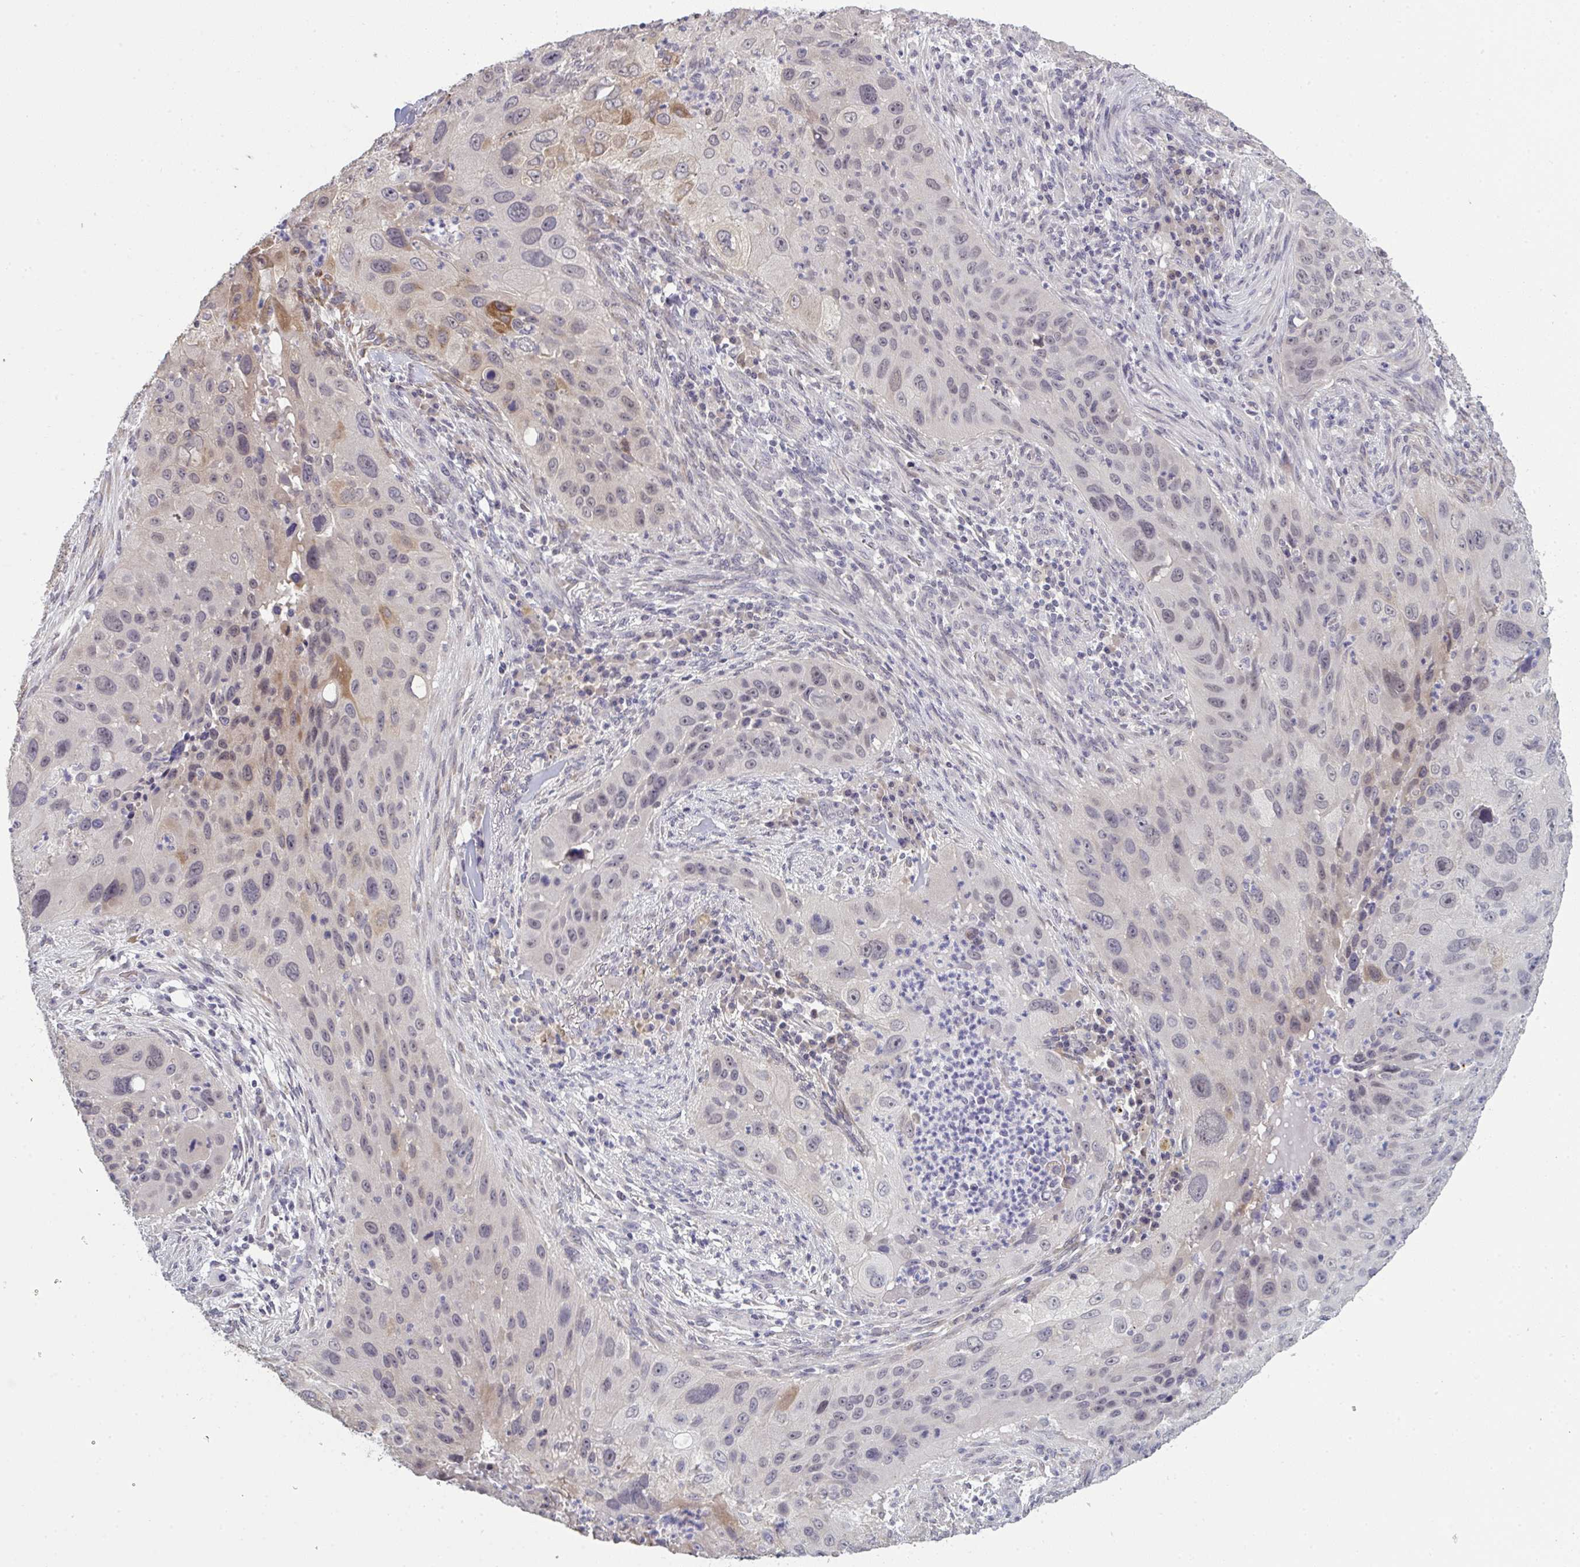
{"staining": {"intensity": "strong", "quantity": "<25%", "location": "cytoplasmic/membranous"}, "tissue": "lung cancer", "cell_type": "Tumor cells", "image_type": "cancer", "snomed": [{"axis": "morphology", "description": "Squamous cell carcinoma, NOS"}, {"axis": "topography", "description": "Lung"}], "caption": "Tumor cells reveal medium levels of strong cytoplasmic/membranous positivity in about <25% of cells in human squamous cell carcinoma (lung).", "gene": "ZNF784", "patient": {"sex": "male", "age": 63}}